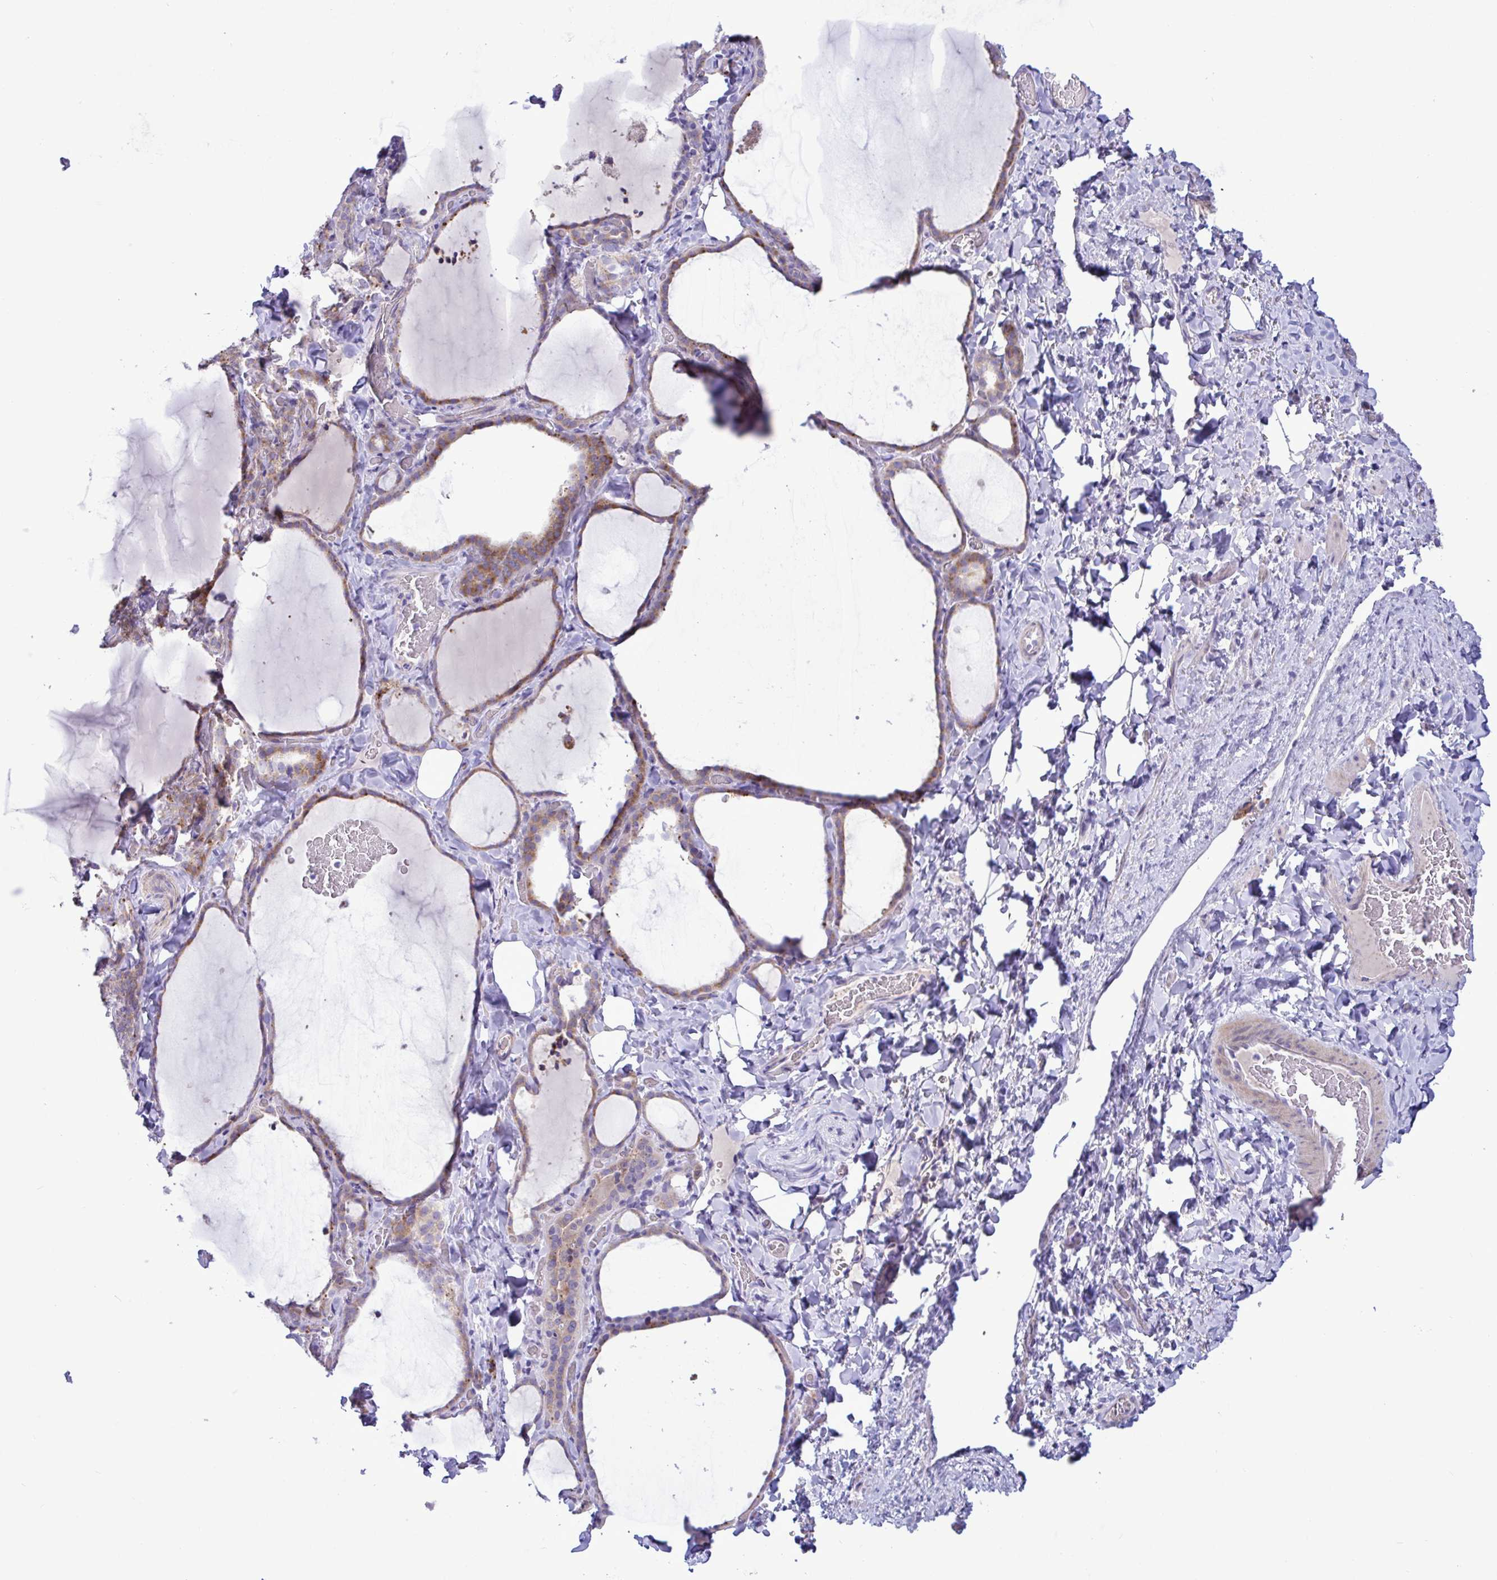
{"staining": {"intensity": "moderate", "quantity": "<25%", "location": "cytoplasmic/membranous"}, "tissue": "thyroid gland", "cell_type": "Glandular cells", "image_type": "normal", "snomed": [{"axis": "morphology", "description": "Normal tissue, NOS"}, {"axis": "topography", "description": "Thyroid gland"}], "caption": "Approximately <25% of glandular cells in normal human thyroid gland reveal moderate cytoplasmic/membranous protein positivity as visualized by brown immunohistochemical staining.", "gene": "FAM86B1", "patient": {"sex": "female", "age": 22}}